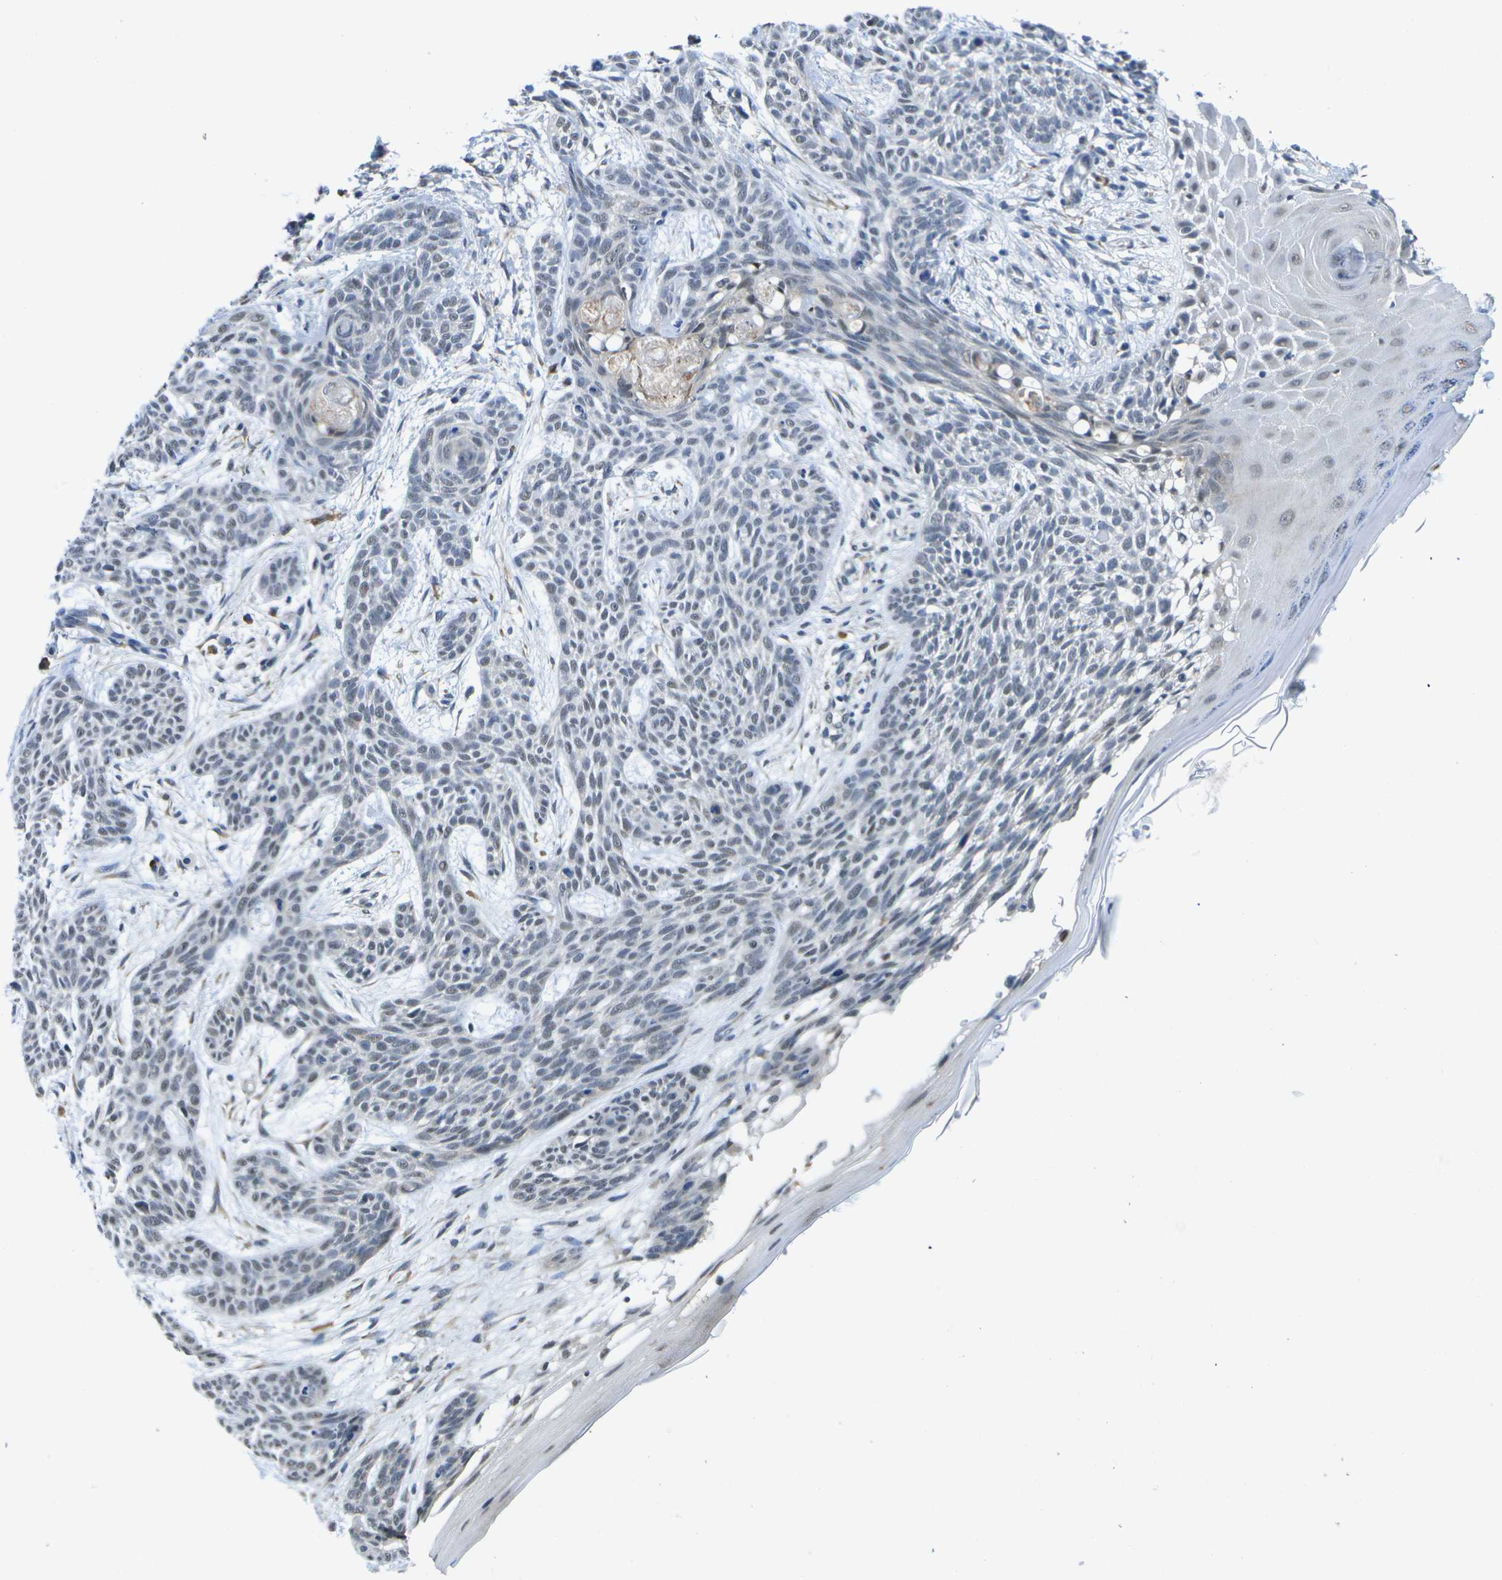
{"staining": {"intensity": "weak", "quantity": "<25%", "location": "nuclear"}, "tissue": "skin cancer", "cell_type": "Tumor cells", "image_type": "cancer", "snomed": [{"axis": "morphology", "description": "Basal cell carcinoma"}, {"axis": "topography", "description": "Skin"}], "caption": "Immunohistochemical staining of human skin cancer shows no significant expression in tumor cells.", "gene": "DSE", "patient": {"sex": "female", "age": 59}}